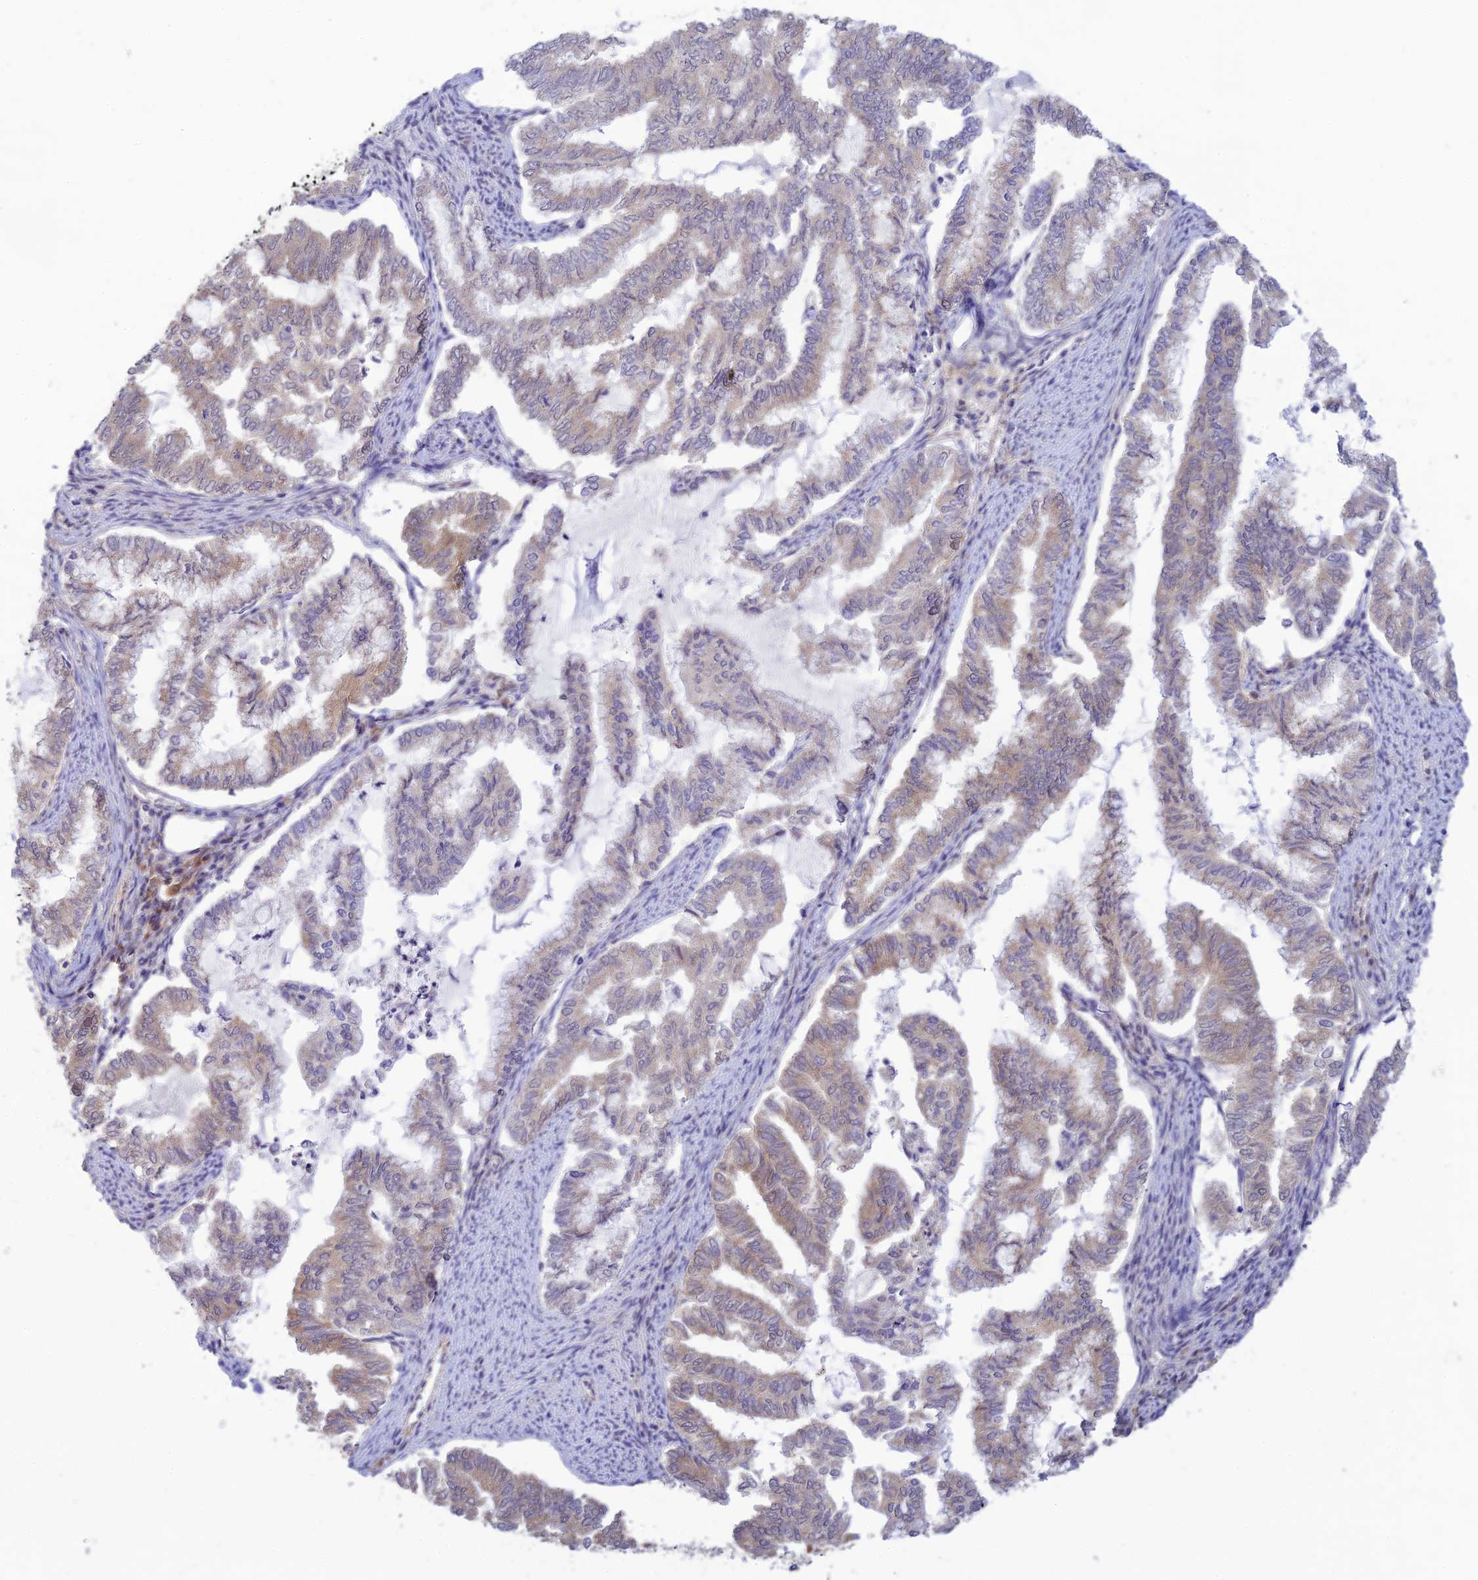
{"staining": {"intensity": "weak", "quantity": "25%-75%", "location": "cytoplasmic/membranous"}, "tissue": "endometrial cancer", "cell_type": "Tumor cells", "image_type": "cancer", "snomed": [{"axis": "morphology", "description": "Adenocarcinoma, NOS"}, {"axis": "topography", "description": "Endometrium"}], "caption": "Protein expression analysis of endometrial adenocarcinoma displays weak cytoplasmic/membranous staining in about 25%-75% of tumor cells.", "gene": "SKIC8", "patient": {"sex": "female", "age": 79}}